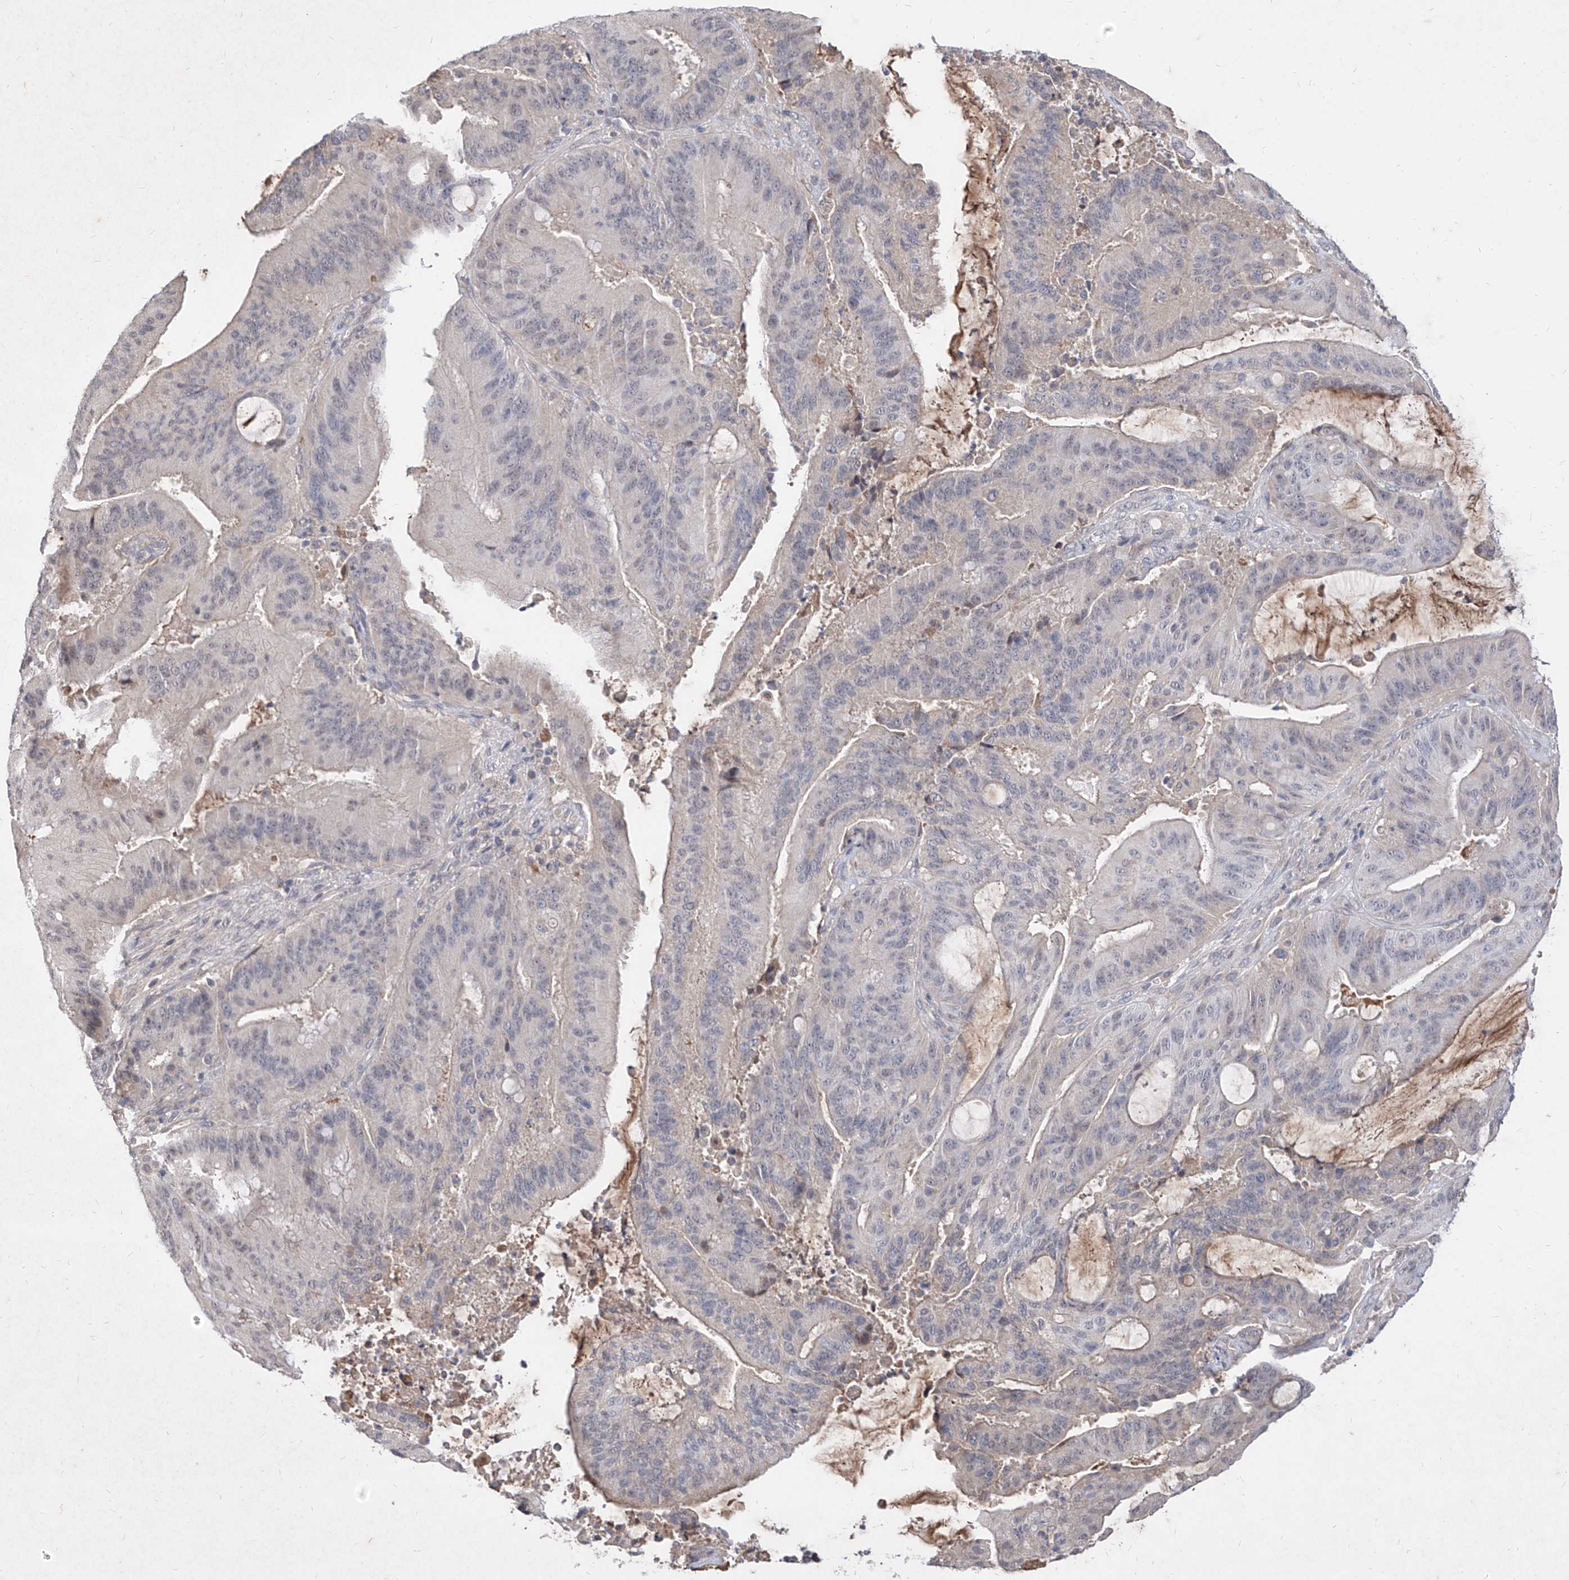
{"staining": {"intensity": "negative", "quantity": "none", "location": "none"}, "tissue": "liver cancer", "cell_type": "Tumor cells", "image_type": "cancer", "snomed": [{"axis": "morphology", "description": "Normal tissue, NOS"}, {"axis": "morphology", "description": "Cholangiocarcinoma"}, {"axis": "topography", "description": "Liver"}, {"axis": "topography", "description": "Peripheral nerve tissue"}], "caption": "There is no significant staining in tumor cells of liver cholangiocarcinoma. (DAB IHC visualized using brightfield microscopy, high magnification).", "gene": "C4A", "patient": {"sex": "female", "age": 73}}